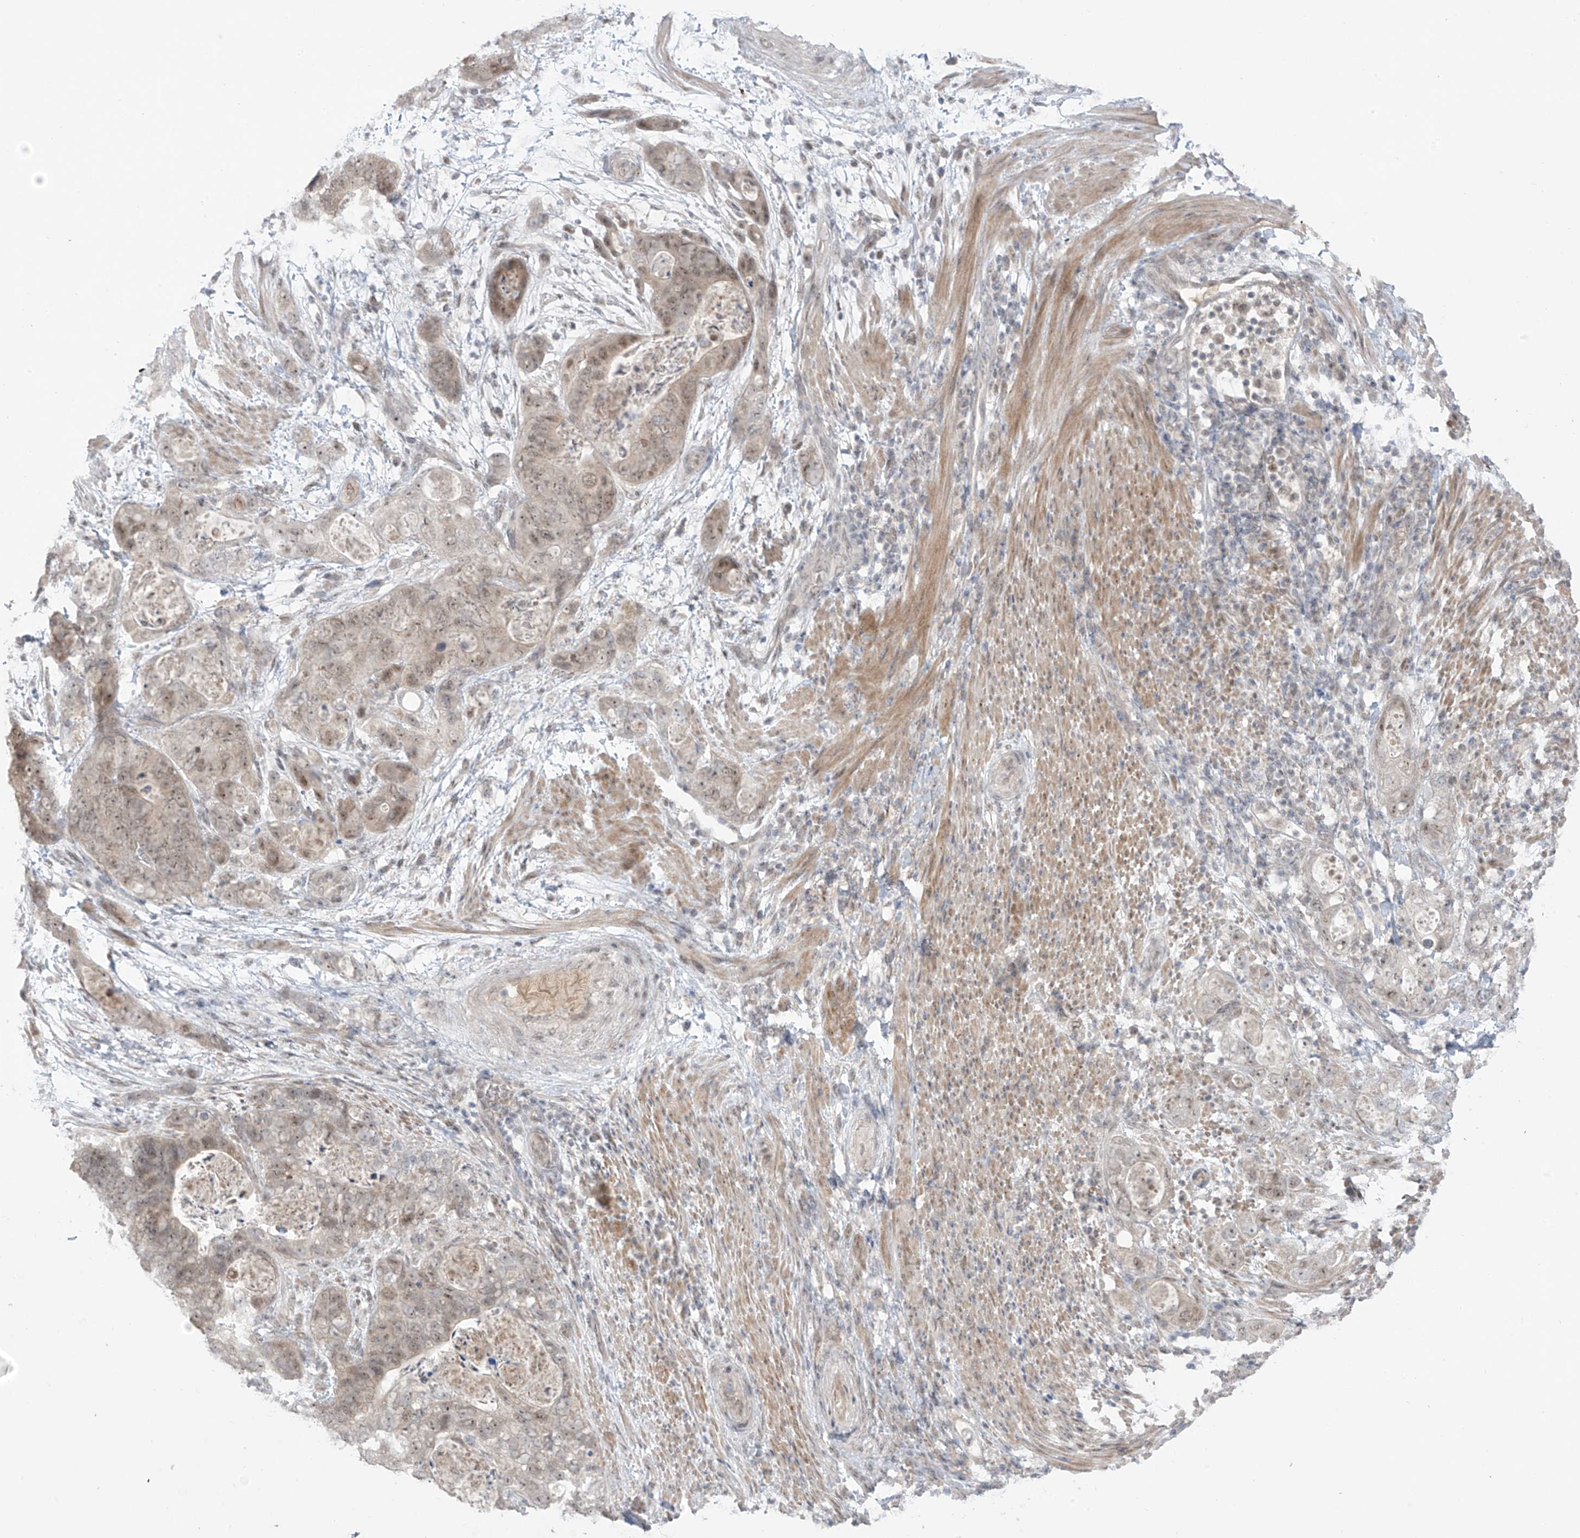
{"staining": {"intensity": "weak", "quantity": ">75%", "location": "cytoplasmic/membranous,nuclear"}, "tissue": "stomach cancer", "cell_type": "Tumor cells", "image_type": "cancer", "snomed": [{"axis": "morphology", "description": "Adenocarcinoma, NOS"}, {"axis": "topography", "description": "Stomach"}], "caption": "Tumor cells display weak cytoplasmic/membranous and nuclear staining in approximately >75% of cells in stomach cancer (adenocarcinoma).", "gene": "OGT", "patient": {"sex": "female", "age": 89}}